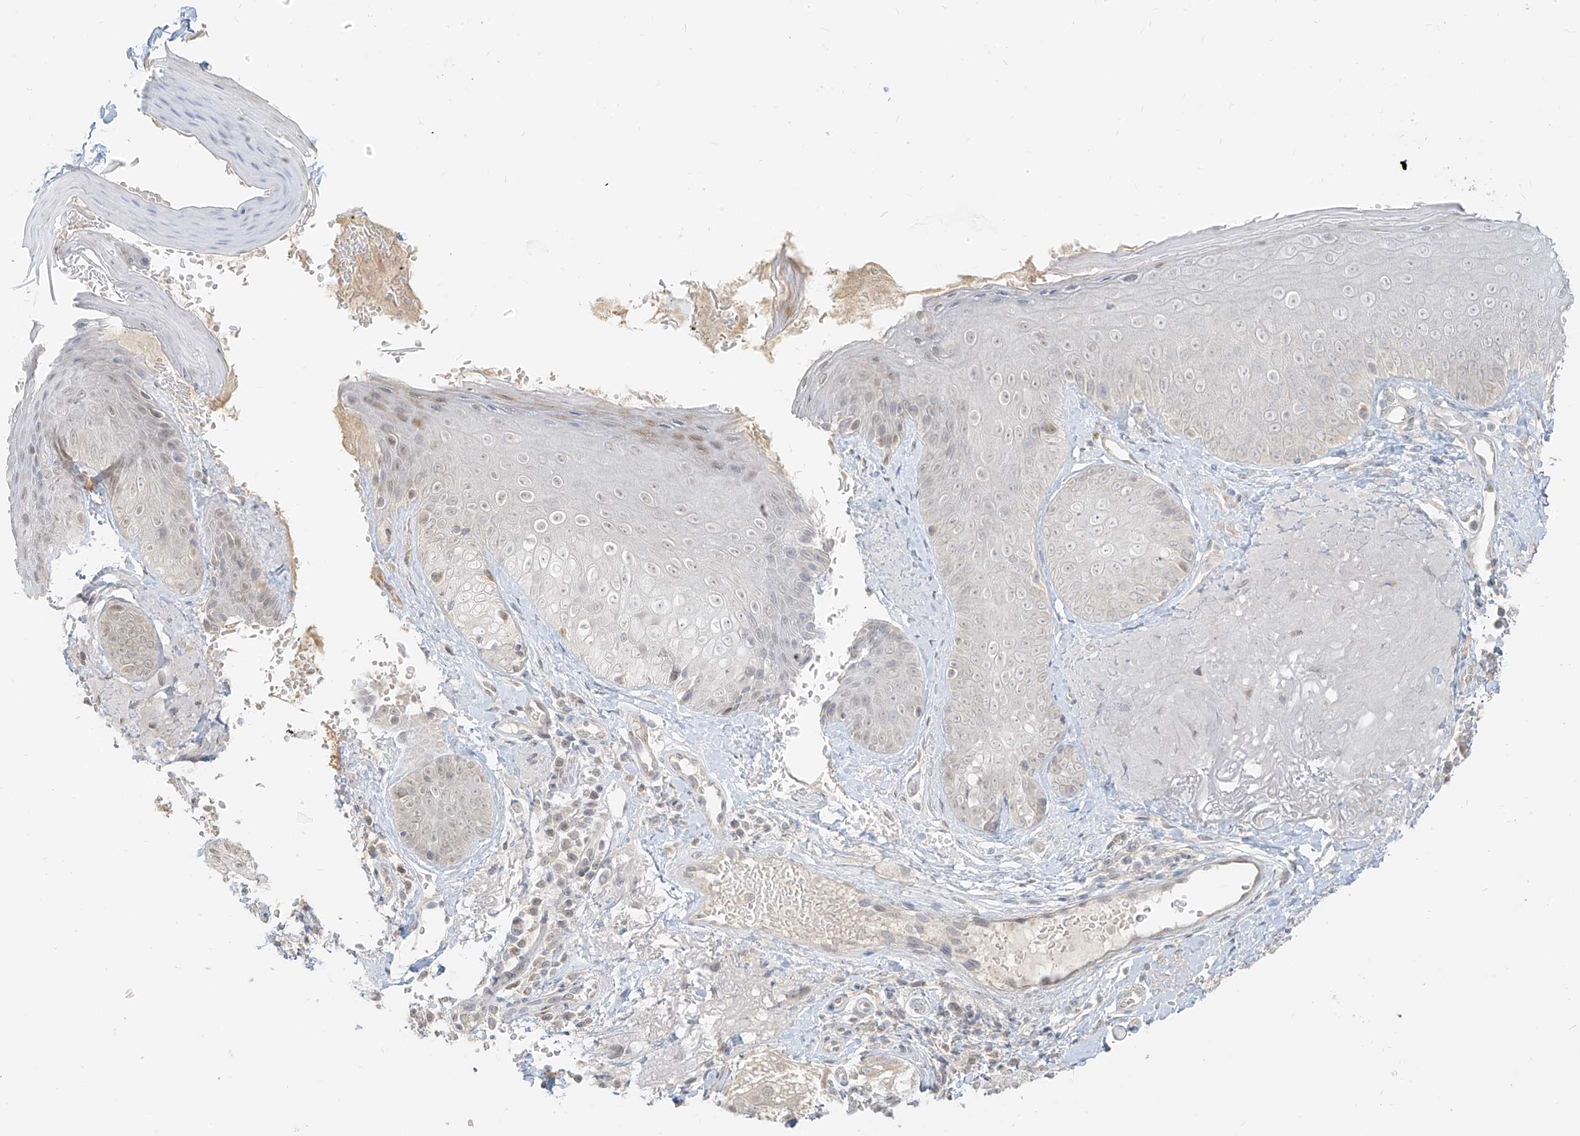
{"staining": {"intensity": "weak", "quantity": "25%-75%", "location": "cytoplasmic/membranous"}, "tissue": "skin", "cell_type": "Fibroblasts", "image_type": "normal", "snomed": [{"axis": "morphology", "description": "Normal tissue, NOS"}, {"axis": "topography", "description": "Skin"}], "caption": "Fibroblasts exhibit low levels of weak cytoplasmic/membranous expression in about 25%-75% of cells in benign human skin.", "gene": "LIPT1", "patient": {"sex": "male", "age": 57}}